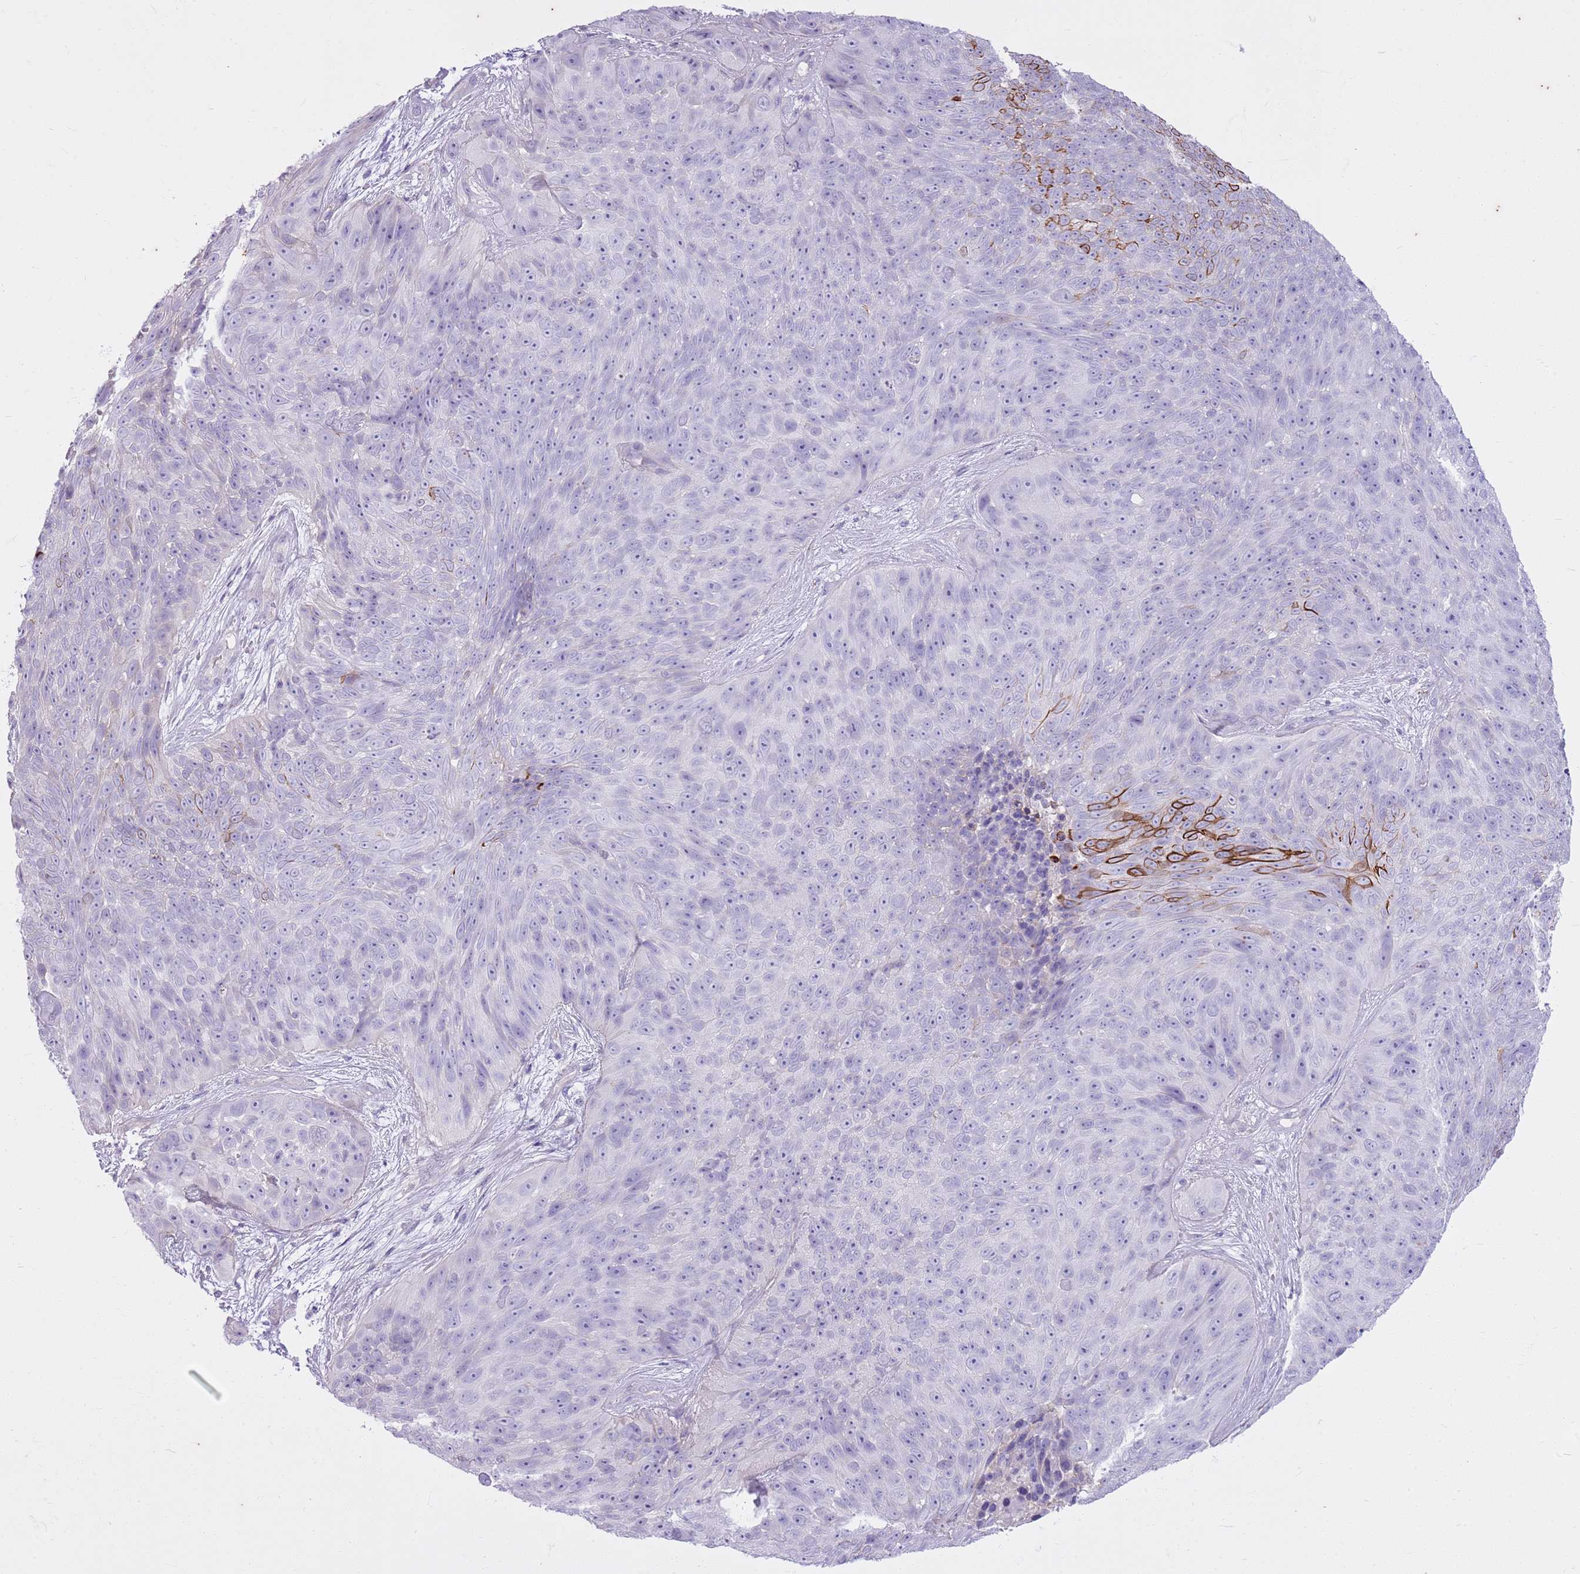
{"staining": {"intensity": "strong", "quantity": "<25%", "location": "cytoplasmic/membranous"}, "tissue": "skin cancer", "cell_type": "Tumor cells", "image_type": "cancer", "snomed": [{"axis": "morphology", "description": "Squamous cell carcinoma, NOS"}, {"axis": "topography", "description": "Skin"}], "caption": "DAB immunohistochemical staining of skin squamous cell carcinoma displays strong cytoplasmic/membranous protein staining in approximately <25% of tumor cells.", "gene": "CNPPD1", "patient": {"sex": "female", "age": 87}}